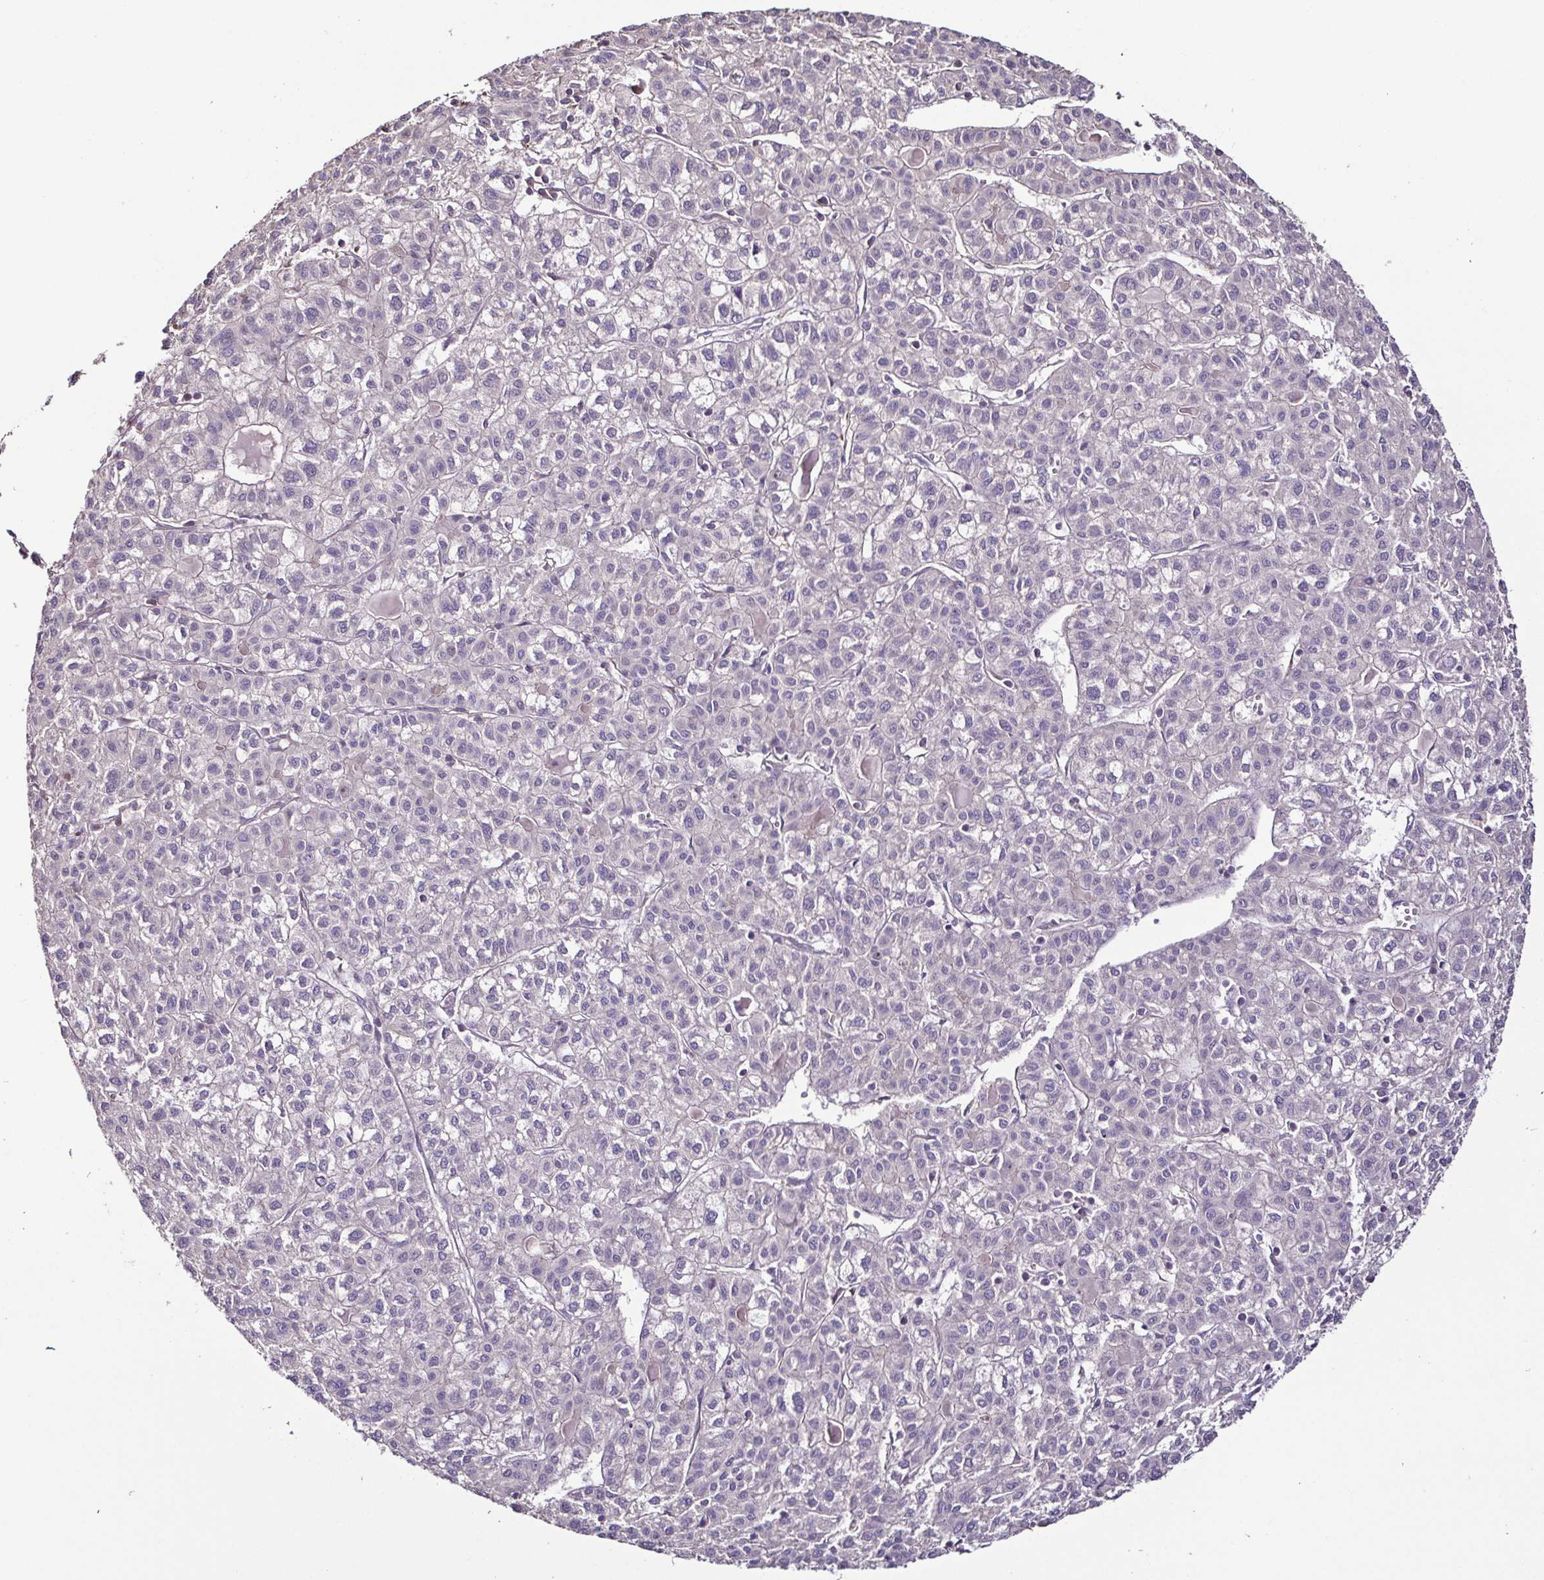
{"staining": {"intensity": "negative", "quantity": "none", "location": "none"}, "tissue": "liver cancer", "cell_type": "Tumor cells", "image_type": "cancer", "snomed": [{"axis": "morphology", "description": "Carcinoma, Hepatocellular, NOS"}, {"axis": "topography", "description": "Liver"}], "caption": "Immunohistochemistry photomicrograph of hepatocellular carcinoma (liver) stained for a protein (brown), which reveals no positivity in tumor cells. (DAB (3,3'-diaminobenzidine) immunohistochemistry (IHC), high magnification).", "gene": "LMOD2", "patient": {"sex": "female", "age": 43}}